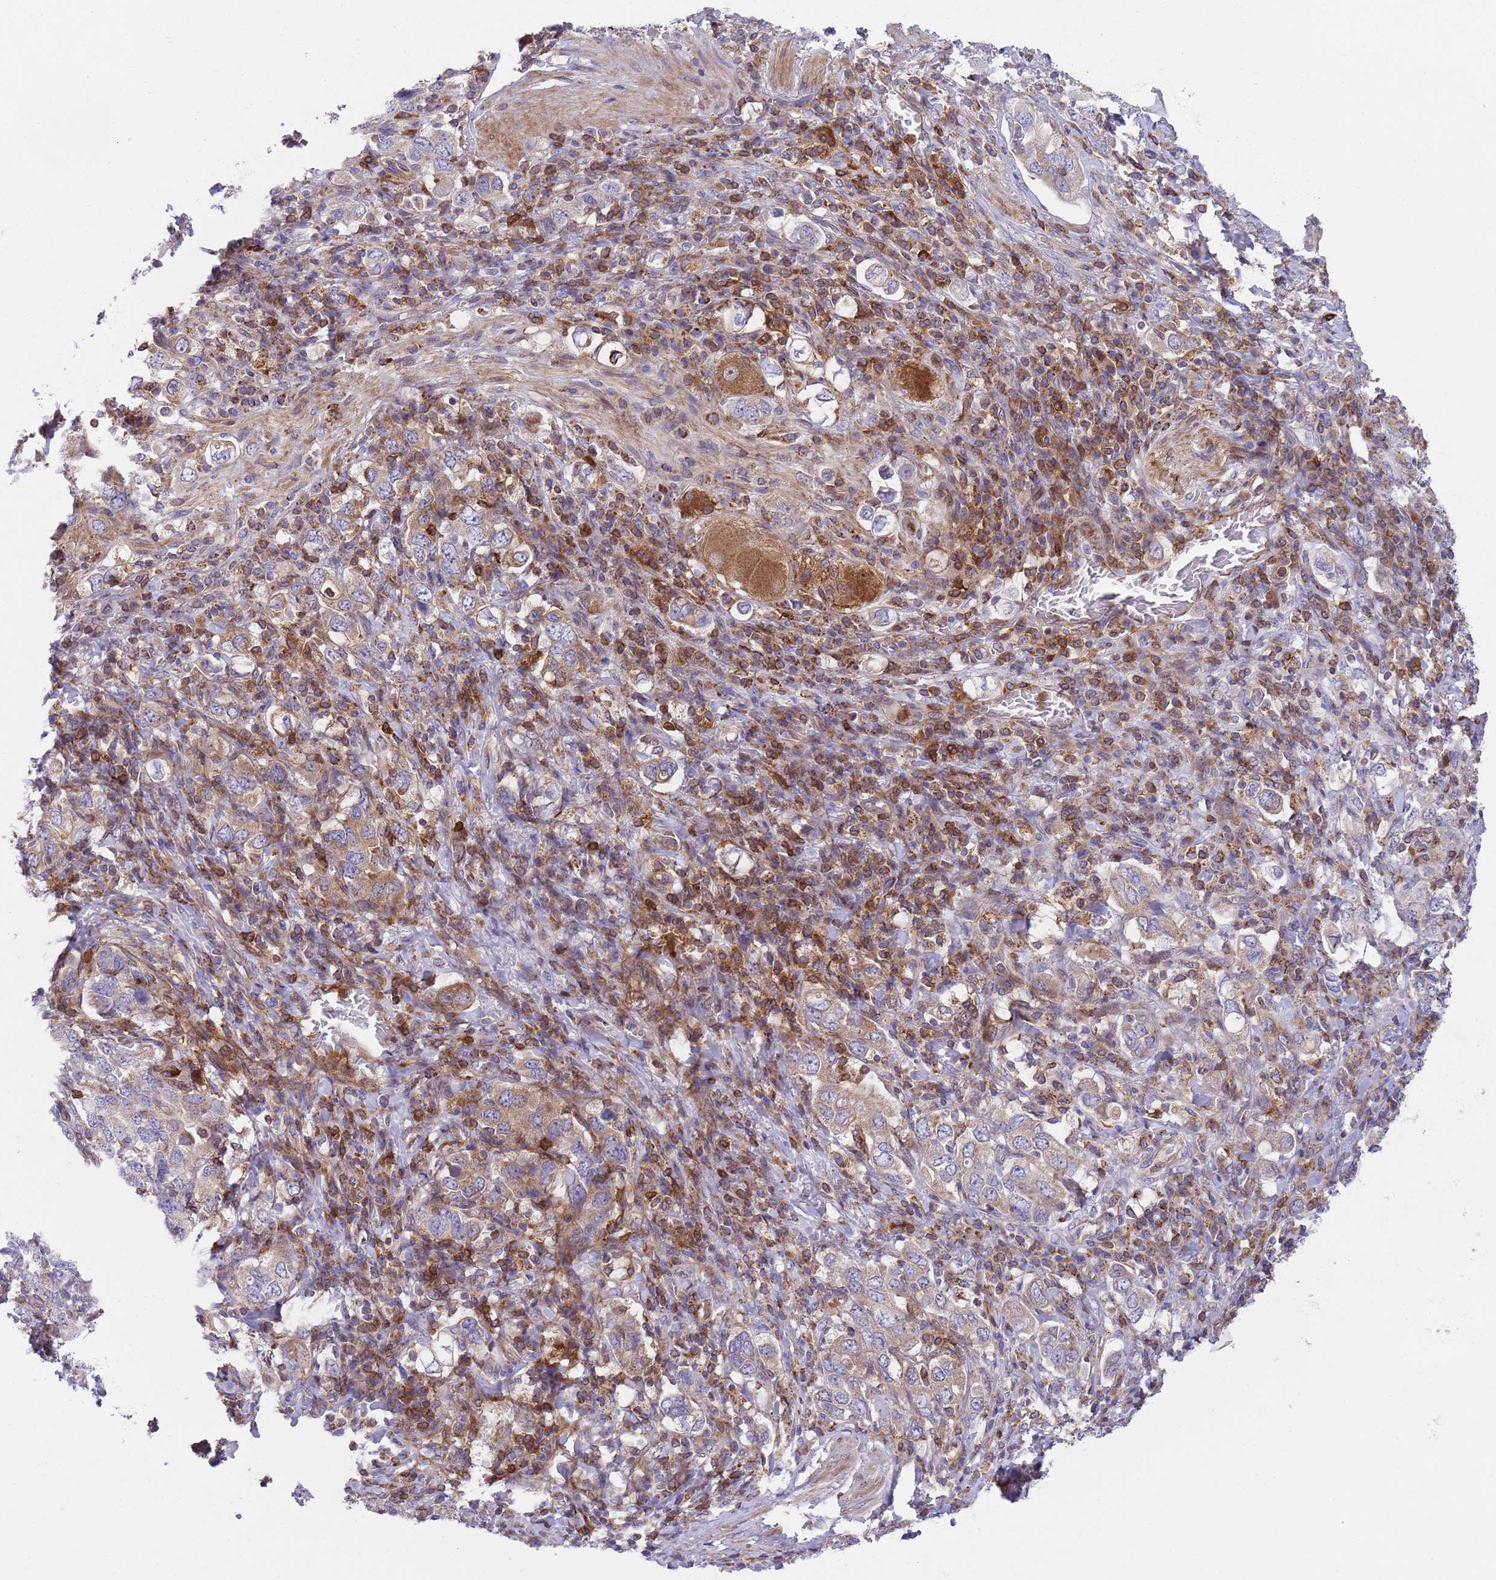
{"staining": {"intensity": "moderate", "quantity": "25%-75%", "location": "cytoplasmic/membranous"}, "tissue": "stomach cancer", "cell_type": "Tumor cells", "image_type": "cancer", "snomed": [{"axis": "morphology", "description": "Adenocarcinoma, NOS"}, {"axis": "topography", "description": "Stomach, upper"}, {"axis": "topography", "description": "Stomach"}], "caption": "DAB (3,3'-diaminobenzidine) immunohistochemical staining of human stomach adenocarcinoma displays moderate cytoplasmic/membranous protein positivity in approximately 25%-75% of tumor cells.", "gene": "ZMYM5", "patient": {"sex": "male", "age": 62}}